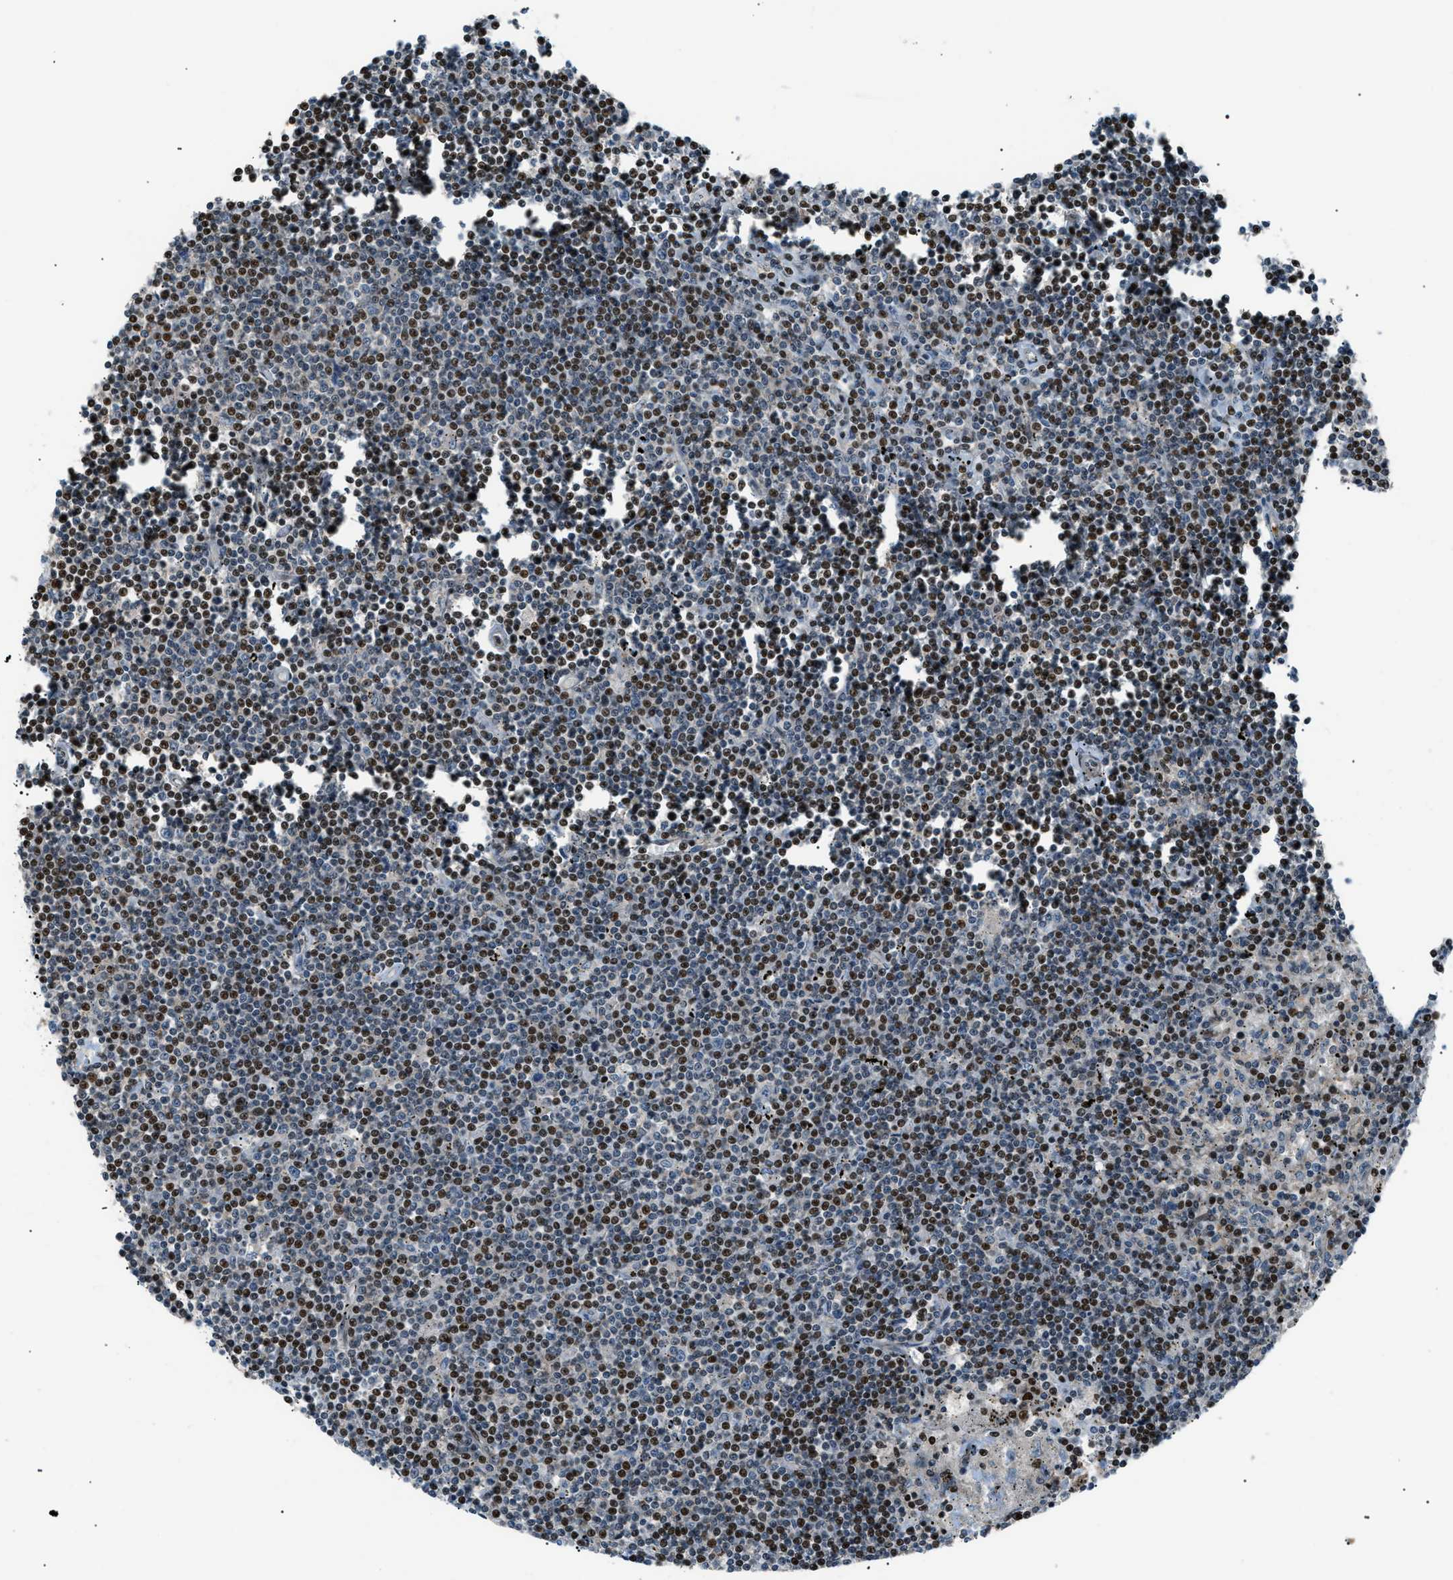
{"staining": {"intensity": "moderate", "quantity": "25%-75%", "location": "nuclear"}, "tissue": "lymphoma", "cell_type": "Tumor cells", "image_type": "cancer", "snomed": [{"axis": "morphology", "description": "Malignant lymphoma, non-Hodgkin's type, Low grade"}, {"axis": "topography", "description": "Spleen"}], "caption": "Immunohistochemistry micrograph of neoplastic tissue: lymphoma stained using immunohistochemistry reveals medium levels of moderate protein expression localized specifically in the nuclear of tumor cells, appearing as a nuclear brown color.", "gene": "PRKX", "patient": {"sex": "male", "age": 76}}